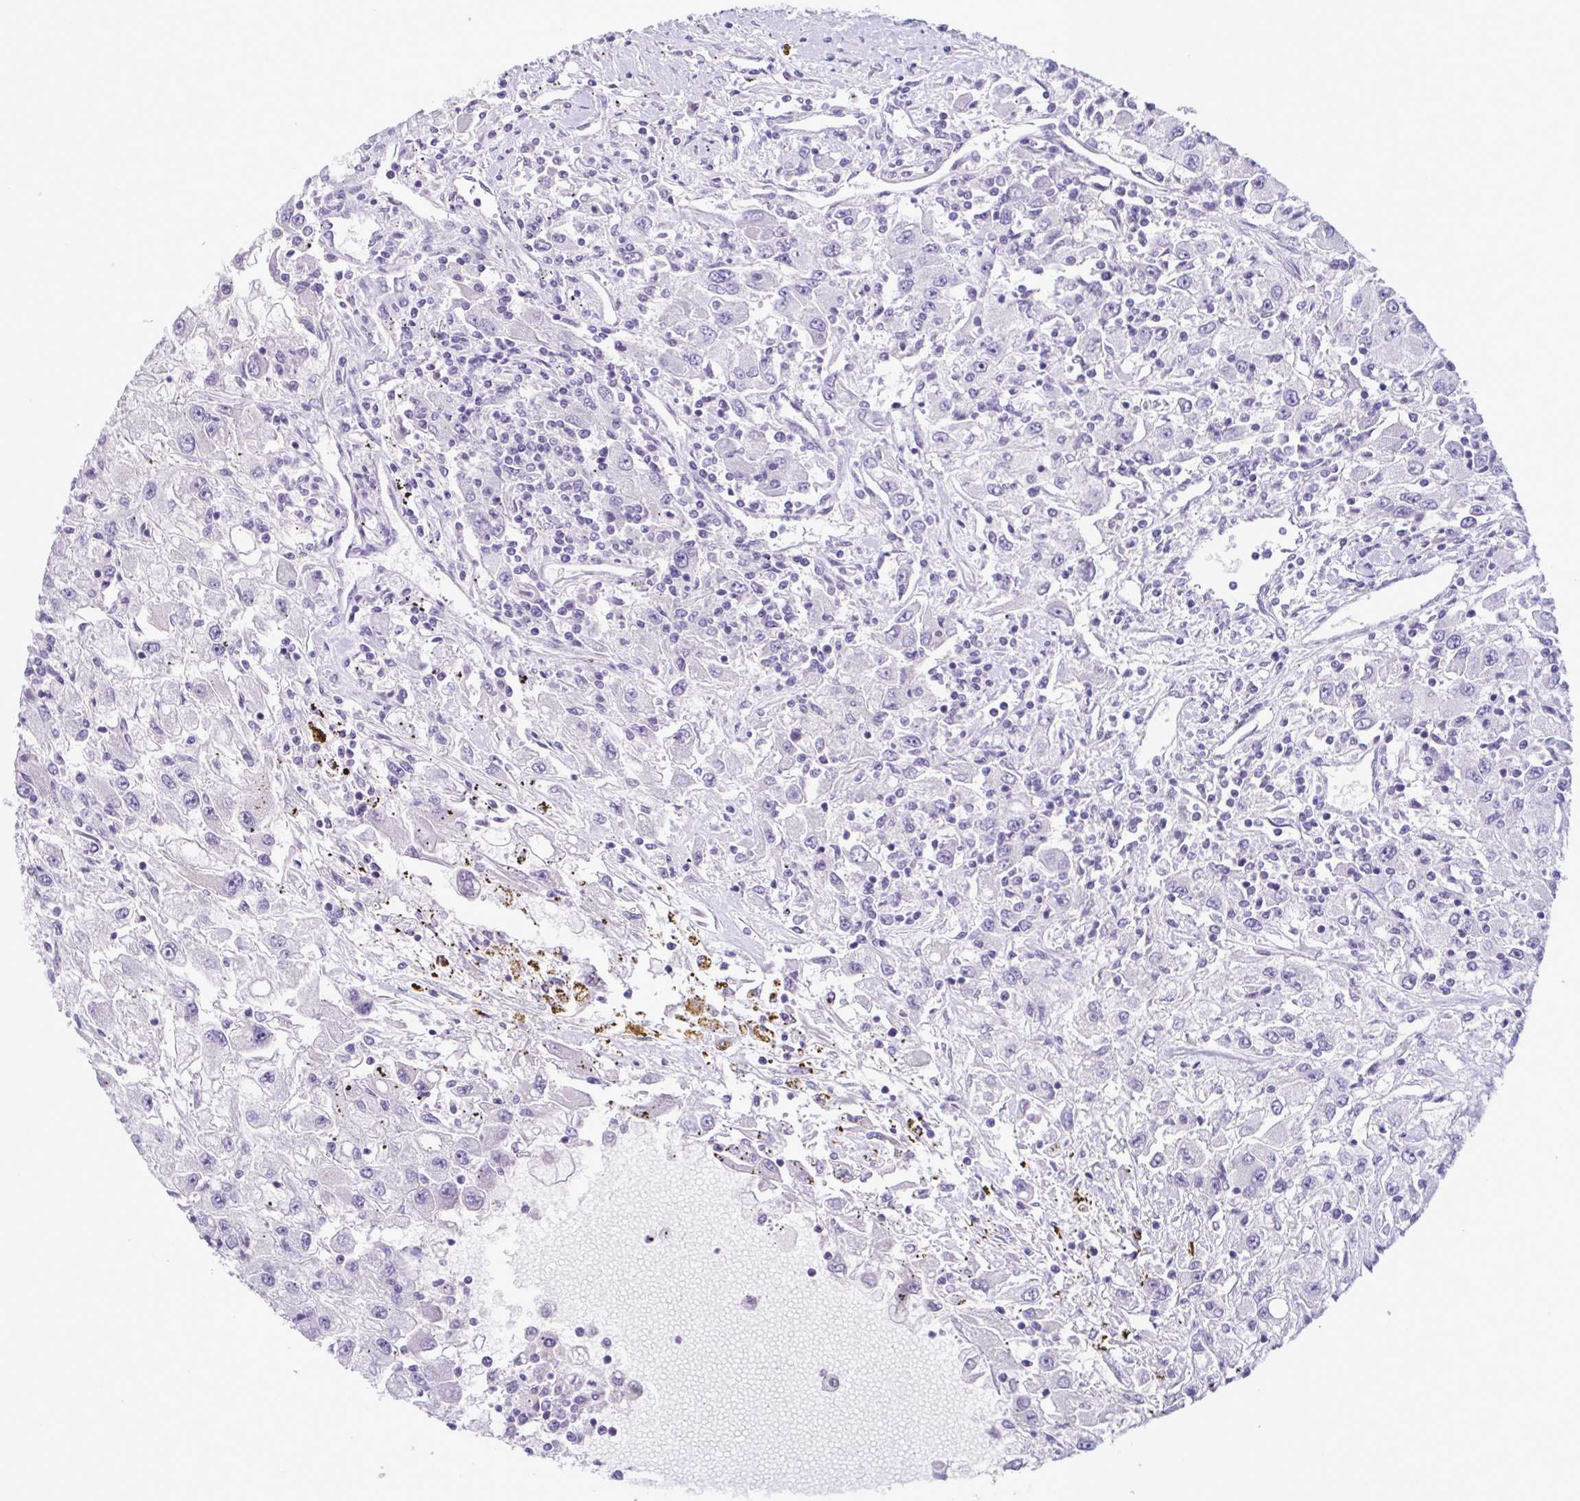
{"staining": {"intensity": "negative", "quantity": "none", "location": "none"}, "tissue": "renal cancer", "cell_type": "Tumor cells", "image_type": "cancer", "snomed": [{"axis": "morphology", "description": "Adenocarcinoma, NOS"}, {"axis": "topography", "description": "Kidney"}], "caption": "This histopathology image is of renal cancer (adenocarcinoma) stained with IHC to label a protein in brown with the nuclei are counter-stained blue. There is no staining in tumor cells.", "gene": "INAFM1", "patient": {"sex": "female", "age": 67}}